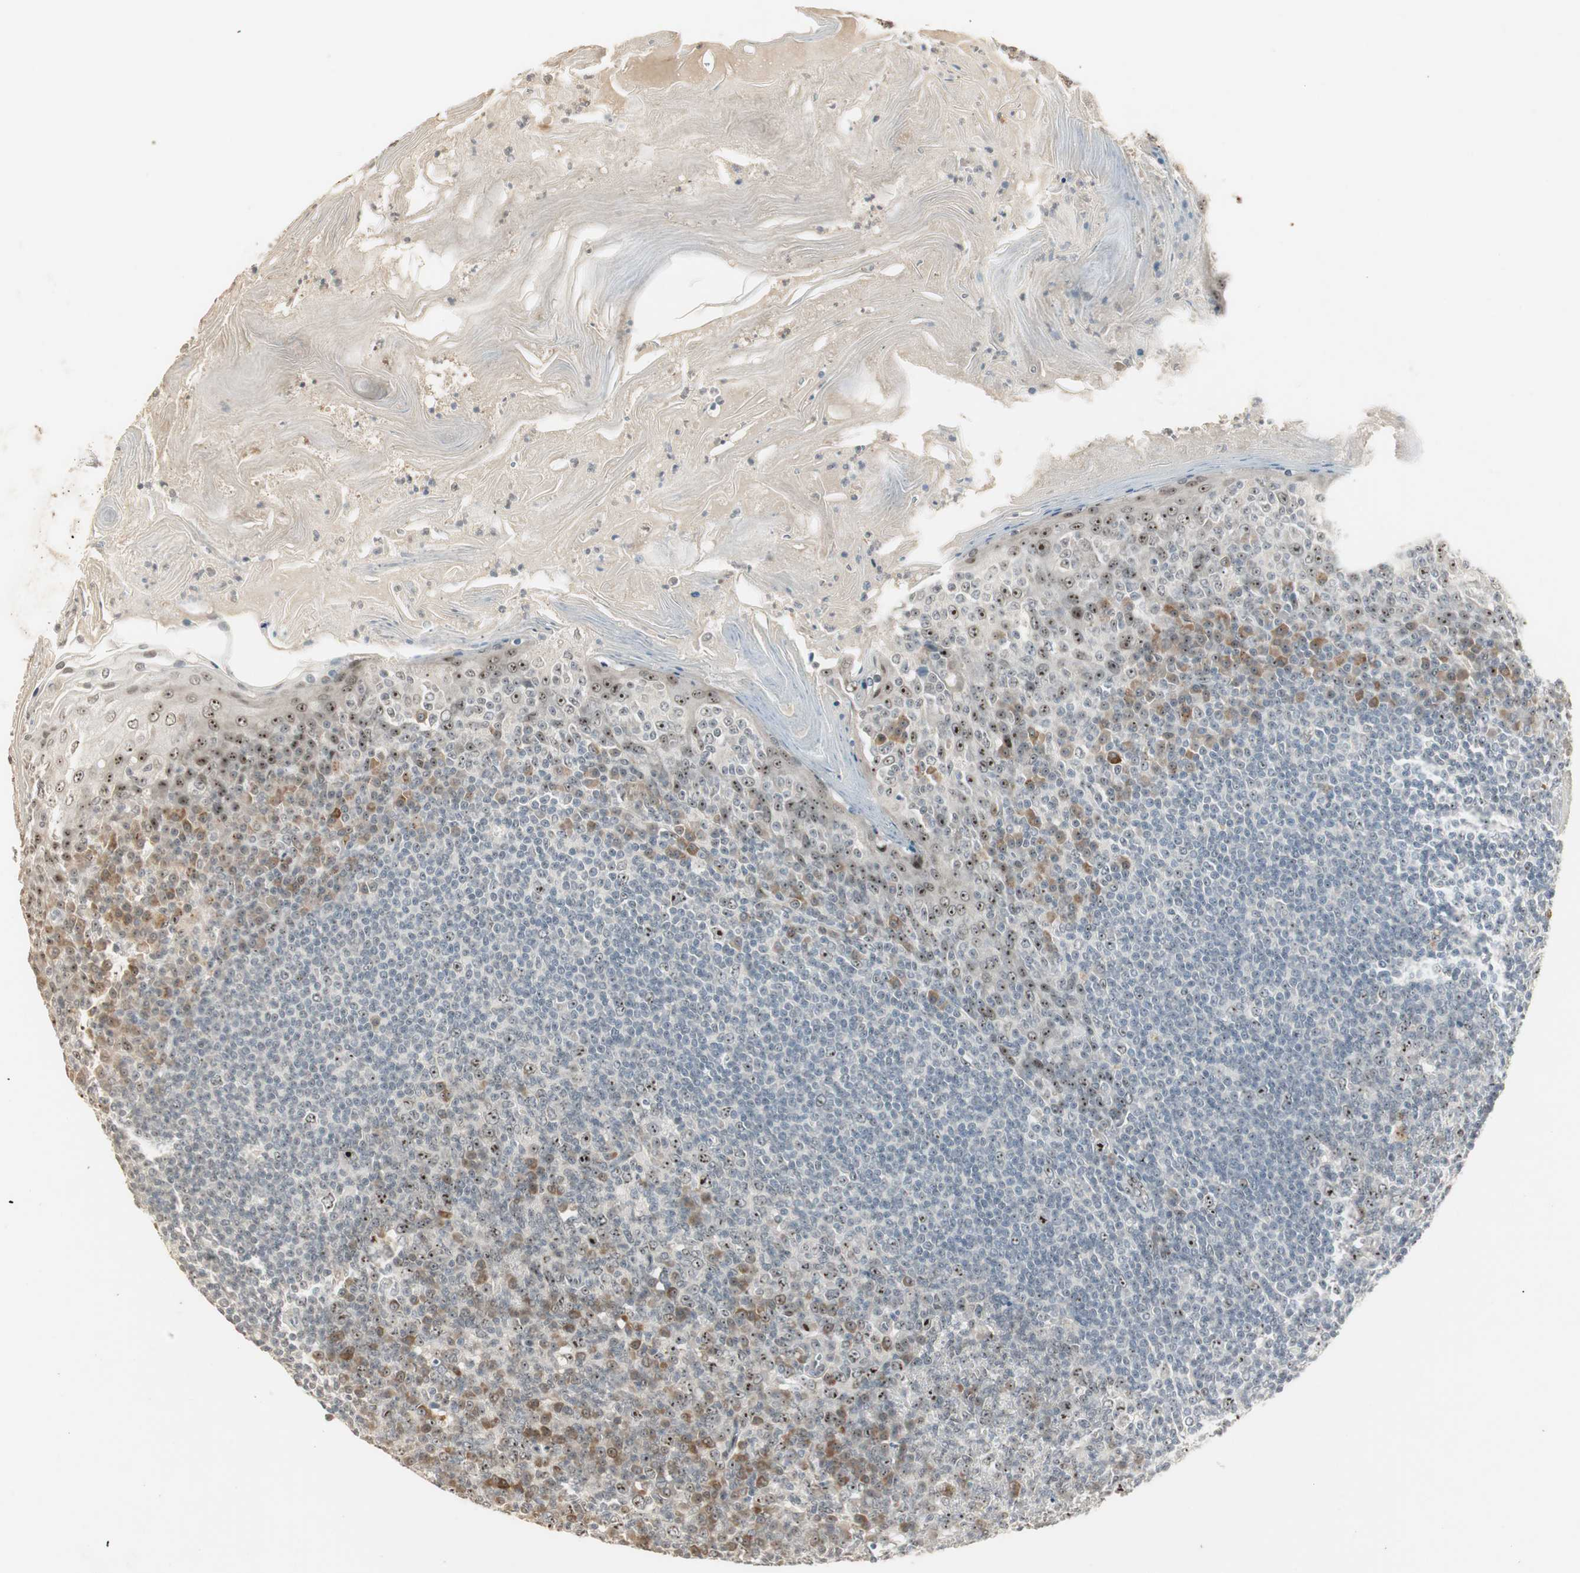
{"staining": {"intensity": "moderate", "quantity": "25%-75%", "location": "nuclear"}, "tissue": "tonsil", "cell_type": "Germinal center cells", "image_type": "normal", "snomed": [{"axis": "morphology", "description": "Normal tissue, NOS"}, {"axis": "topography", "description": "Tonsil"}], "caption": "Immunohistochemistry (IHC) photomicrograph of unremarkable tonsil: human tonsil stained using immunohistochemistry (IHC) shows medium levels of moderate protein expression localized specifically in the nuclear of germinal center cells, appearing as a nuclear brown color.", "gene": "ETV4", "patient": {"sex": "male", "age": 31}}